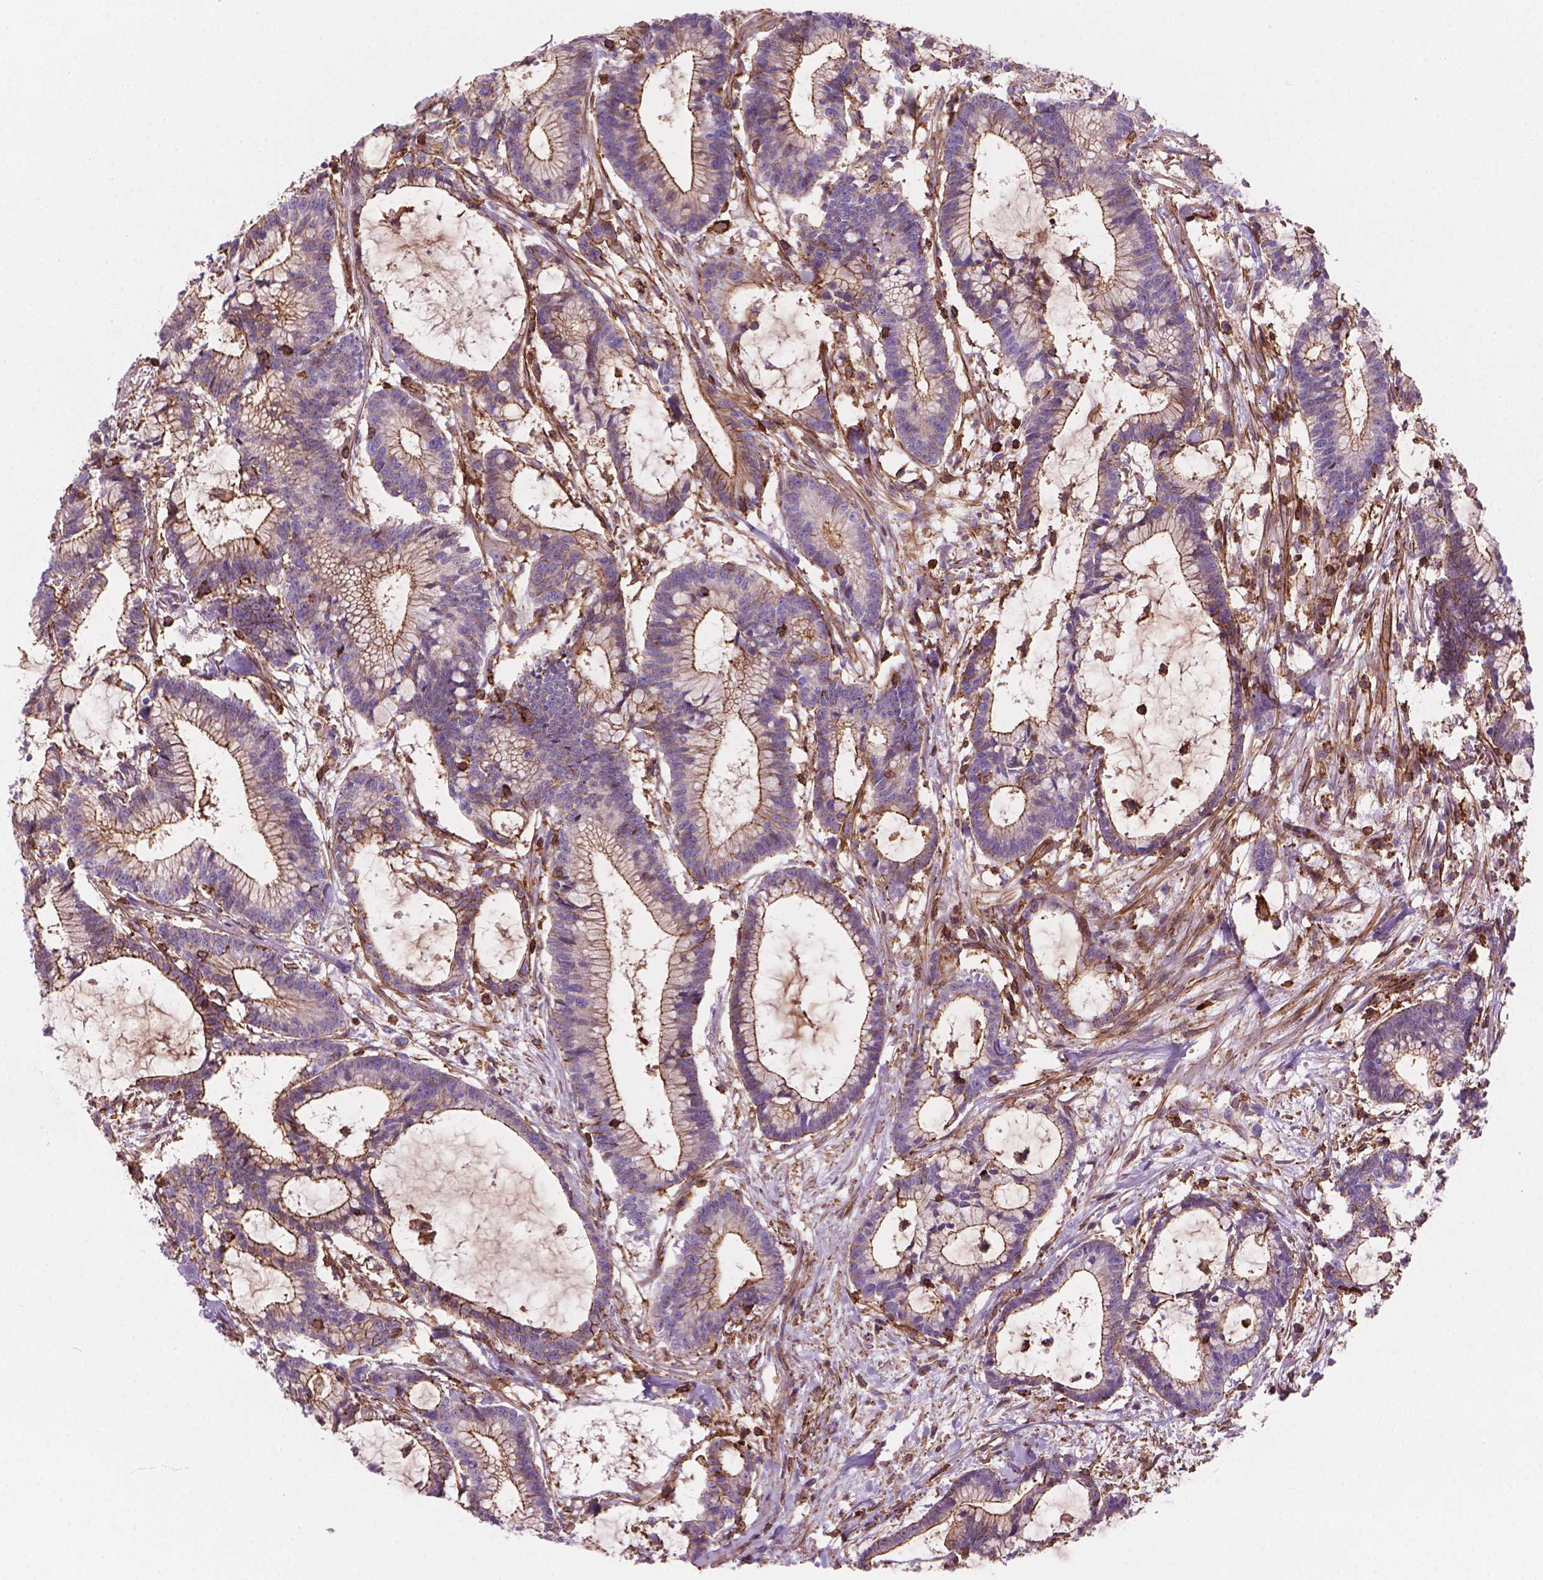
{"staining": {"intensity": "moderate", "quantity": ">75%", "location": "cytoplasmic/membranous"}, "tissue": "colorectal cancer", "cell_type": "Tumor cells", "image_type": "cancer", "snomed": [{"axis": "morphology", "description": "Adenocarcinoma, NOS"}, {"axis": "topography", "description": "Colon"}], "caption": "Moderate cytoplasmic/membranous protein expression is present in about >75% of tumor cells in colorectal cancer (adenocarcinoma). Using DAB (3,3'-diaminobenzidine) (brown) and hematoxylin (blue) stains, captured at high magnification using brightfield microscopy.", "gene": "PATJ", "patient": {"sex": "female", "age": 78}}